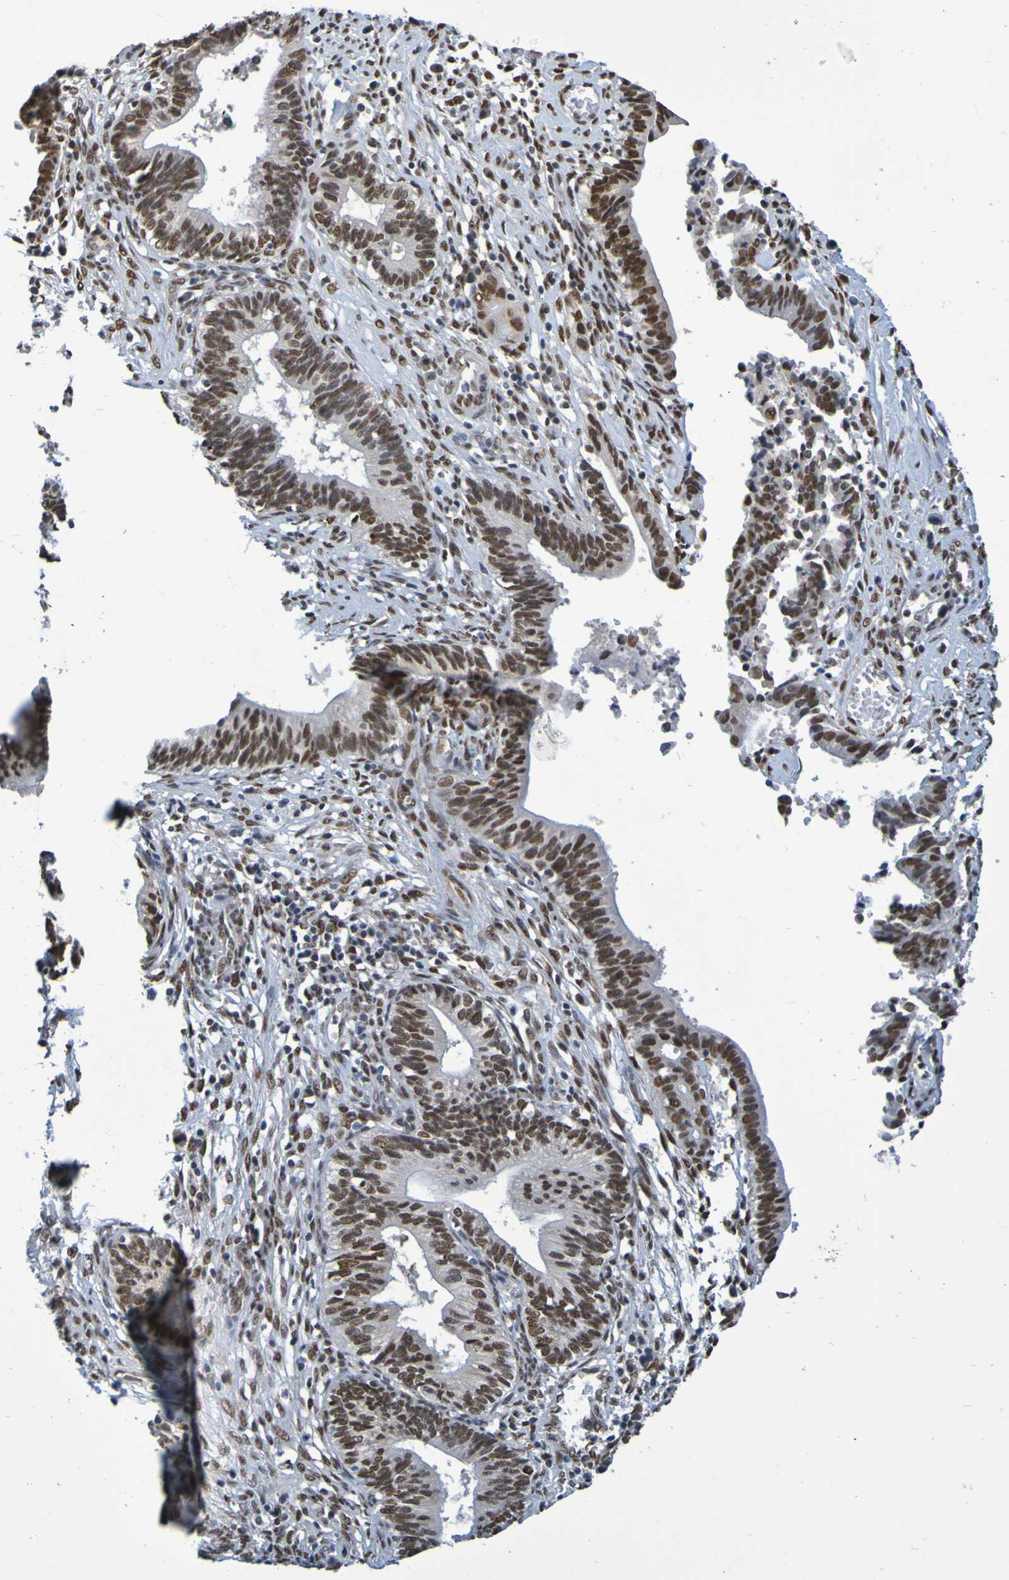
{"staining": {"intensity": "strong", "quantity": ">75%", "location": "nuclear"}, "tissue": "cervical cancer", "cell_type": "Tumor cells", "image_type": "cancer", "snomed": [{"axis": "morphology", "description": "Adenocarcinoma, NOS"}, {"axis": "topography", "description": "Cervix"}], "caption": "Tumor cells show strong nuclear staining in about >75% of cells in adenocarcinoma (cervical).", "gene": "HDAC2", "patient": {"sex": "female", "age": 44}}